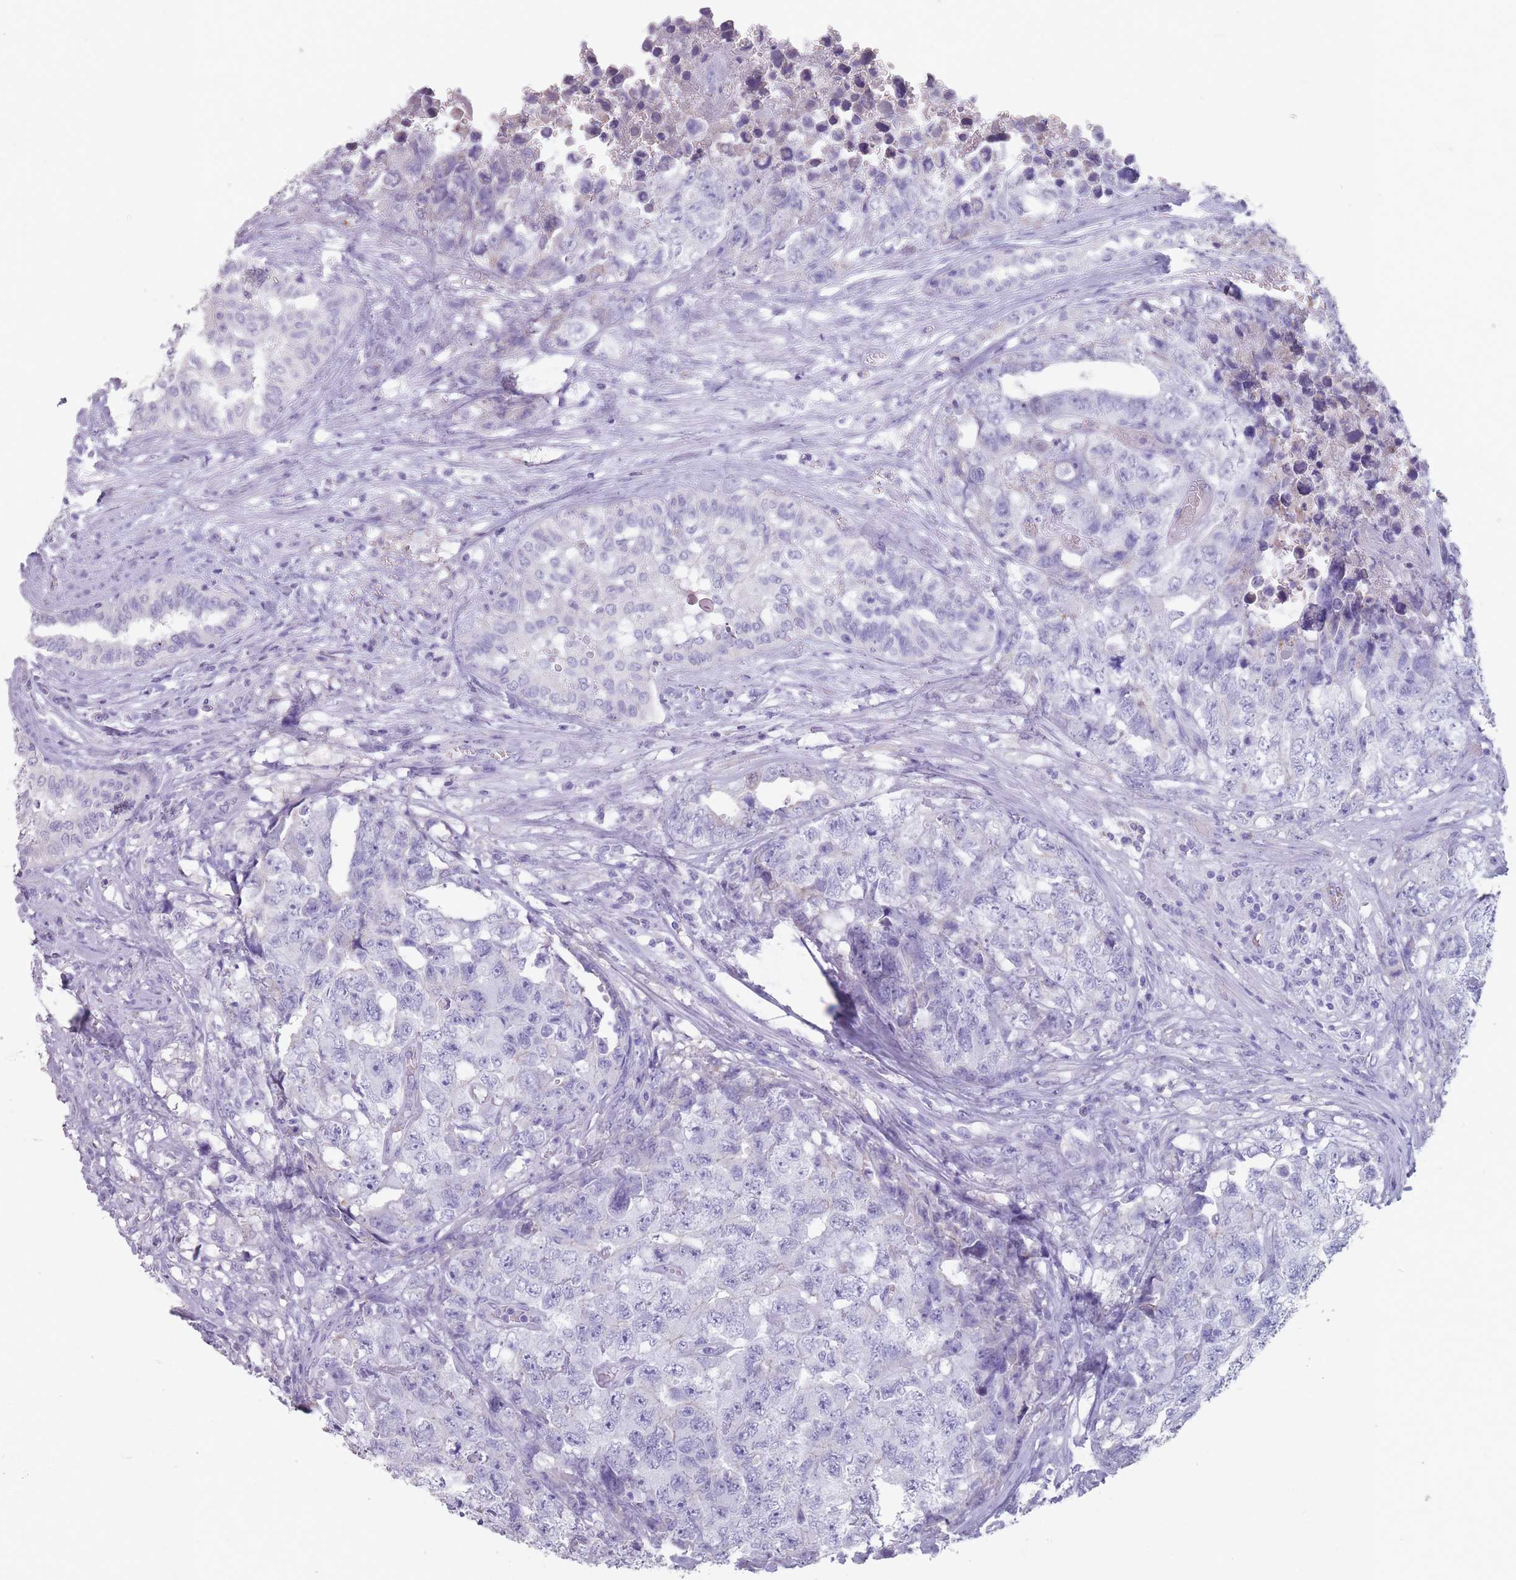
{"staining": {"intensity": "negative", "quantity": "none", "location": "none"}, "tissue": "testis cancer", "cell_type": "Tumor cells", "image_type": "cancer", "snomed": [{"axis": "morphology", "description": "Carcinoma, Embryonal, NOS"}, {"axis": "topography", "description": "Testis"}], "caption": "High power microscopy photomicrograph of an immunohistochemistry (IHC) micrograph of testis embryonal carcinoma, revealing no significant staining in tumor cells.", "gene": "RHBG", "patient": {"sex": "male", "age": 31}}